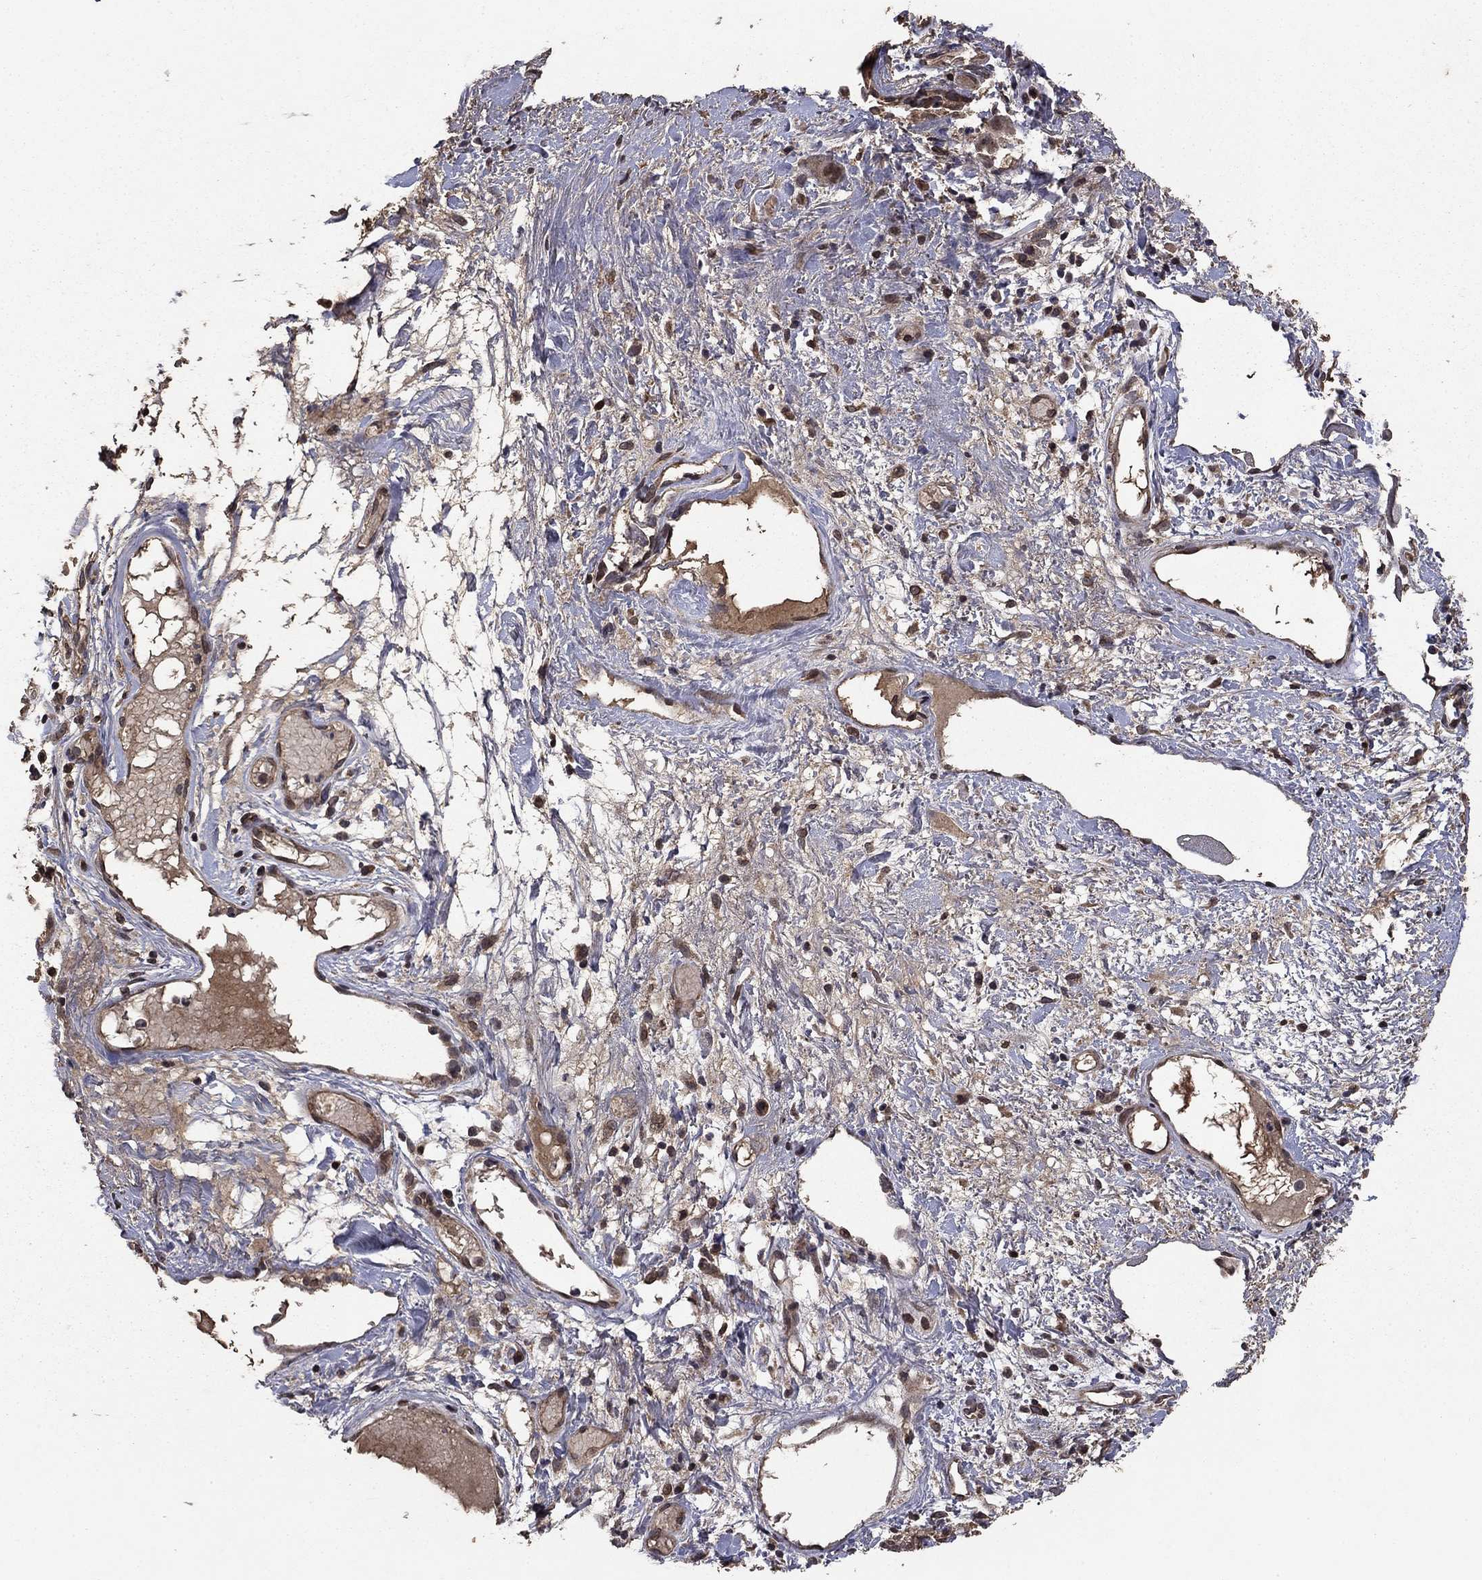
{"staining": {"intensity": "negative", "quantity": "none", "location": "none"}, "tissue": "soft tissue", "cell_type": "Fibroblasts", "image_type": "normal", "snomed": [{"axis": "morphology", "description": "Normal tissue, NOS"}, {"axis": "topography", "description": "Cartilage tissue"}], "caption": "High magnification brightfield microscopy of unremarkable soft tissue stained with DAB (brown) and counterstained with hematoxylin (blue): fibroblasts show no significant positivity. The staining is performed using DAB brown chromogen with nuclei counter-stained in using hematoxylin.", "gene": "DHRS1", "patient": {"sex": "male", "age": 62}}